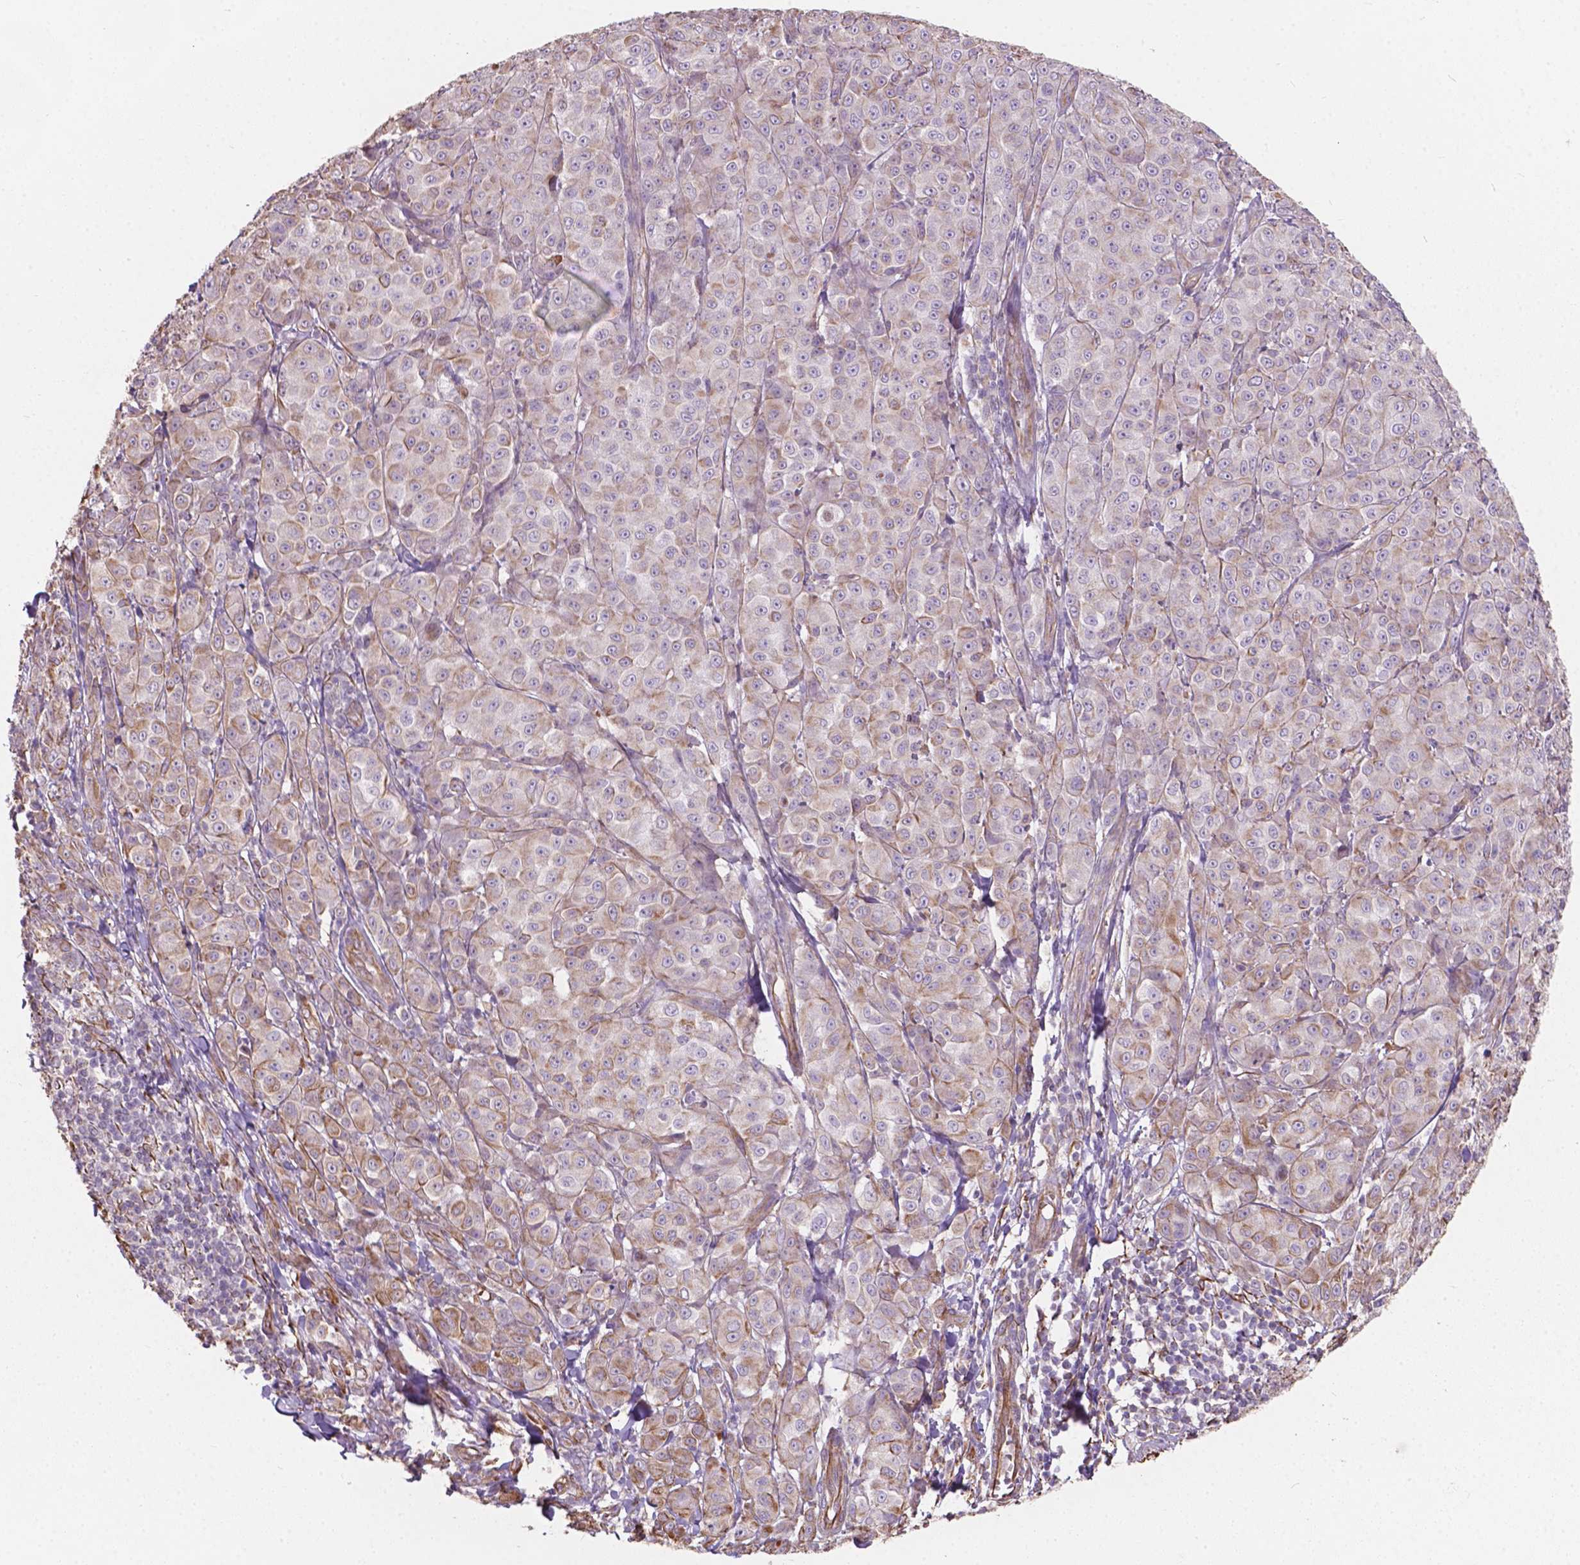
{"staining": {"intensity": "weak", "quantity": "25%-75%", "location": "cytoplasmic/membranous"}, "tissue": "melanoma", "cell_type": "Tumor cells", "image_type": "cancer", "snomed": [{"axis": "morphology", "description": "Malignant melanoma, NOS"}, {"axis": "topography", "description": "Skin"}], "caption": "Brown immunohistochemical staining in human malignant melanoma displays weak cytoplasmic/membranous expression in about 25%-75% of tumor cells.", "gene": "AMOT", "patient": {"sex": "male", "age": 89}}